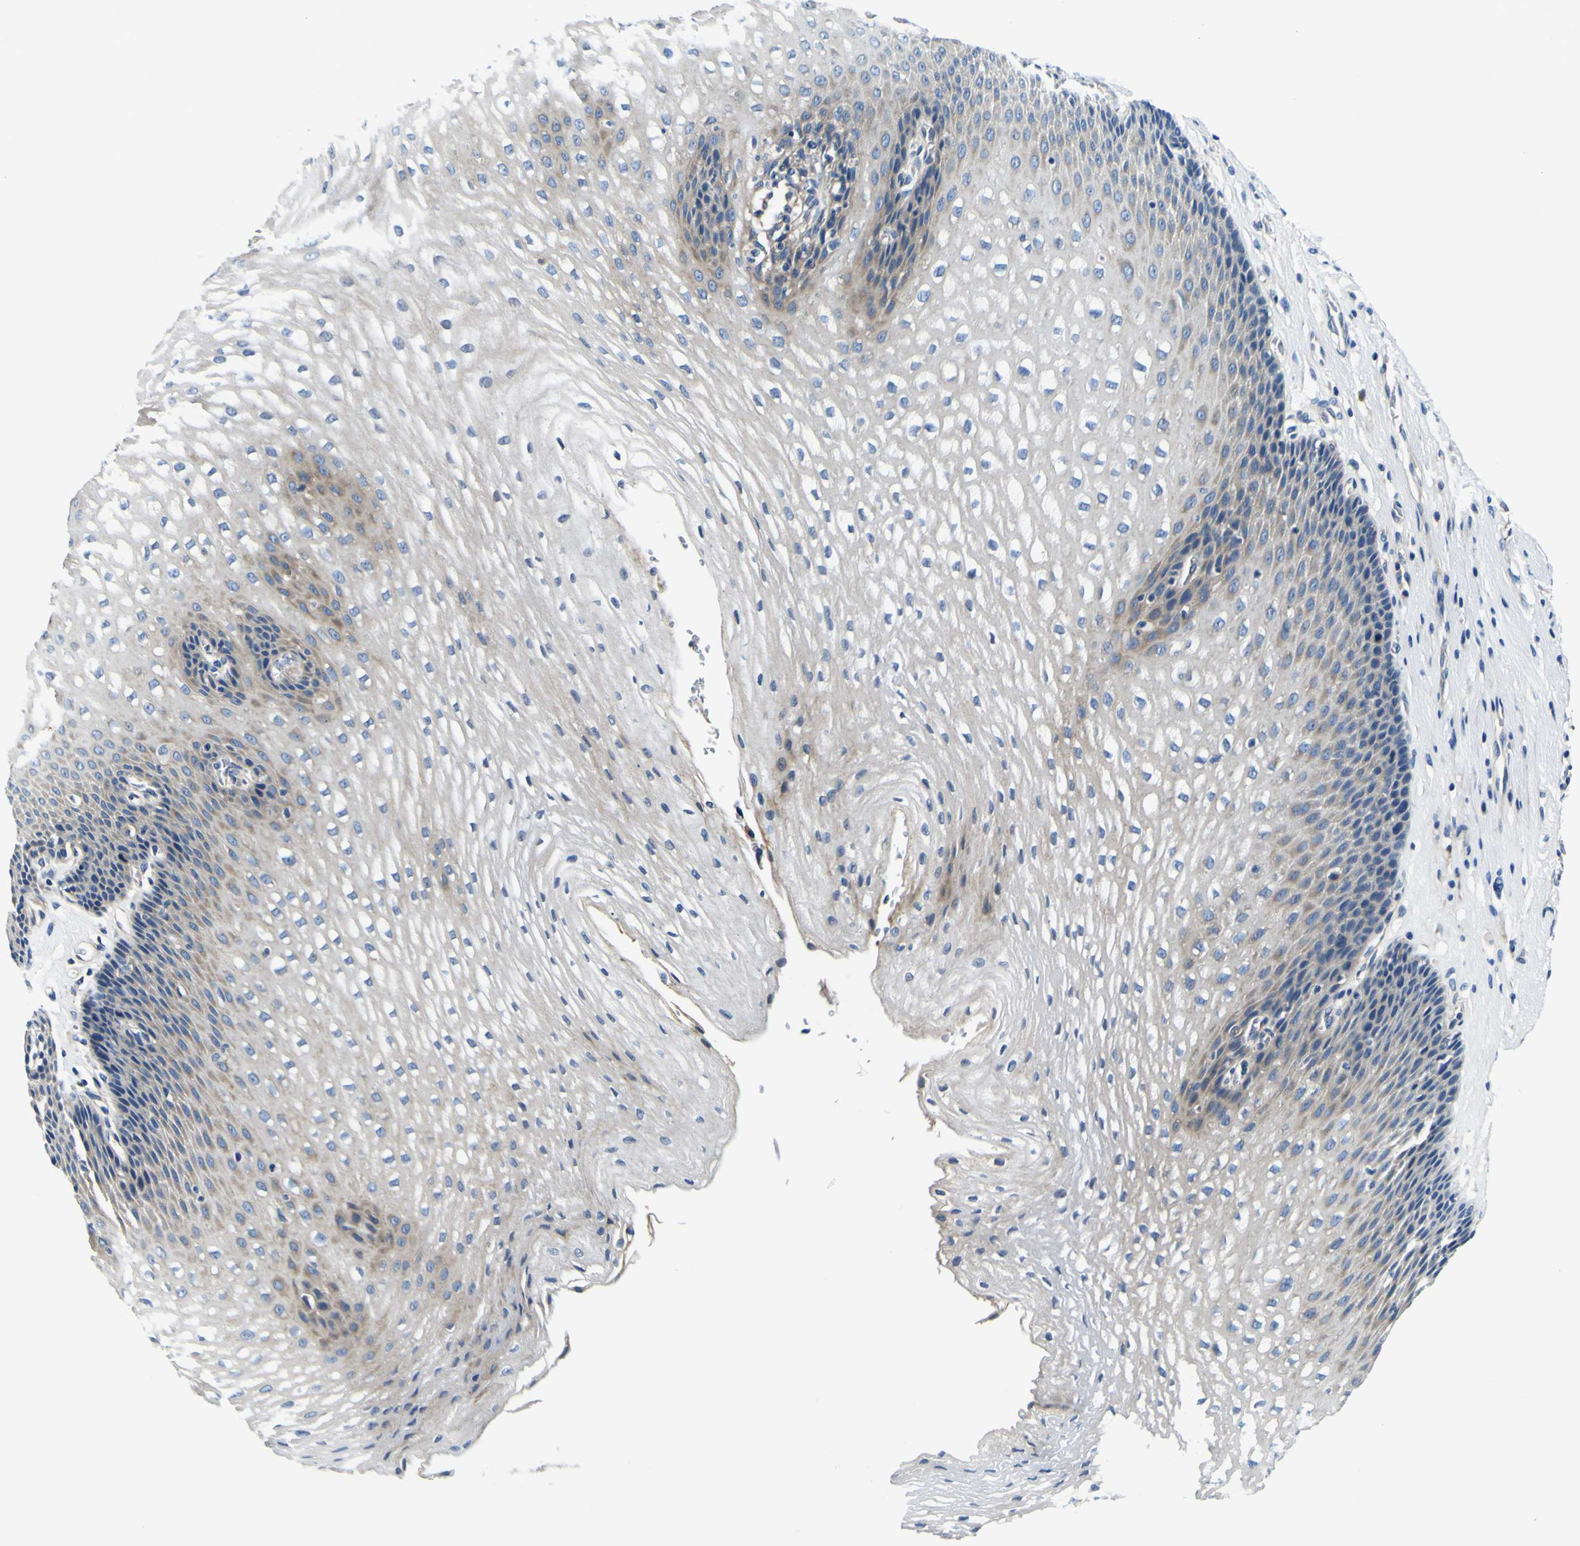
{"staining": {"intensity": "weak", "quantity": "25%-75%", "location": "cytoplasmic/membranous"}, "tissue": "esophagus", "cell_type": "Squamous epithelial cells", "image_type": "normal", "snomed": [{"axis": "morphology", "description": "Normal tissue, NOS"}, {"axis": "topography", "description": "Esophagus"}], "caption": "About 25%-75% of squamous epithelial cells in benign esophagus display weak cytoplasmic/membranous protein positivity as visualized by brown immunohistochemical staining.", "gene": "CLSTN1", "patient": {"sex": "male", "age": 48}}